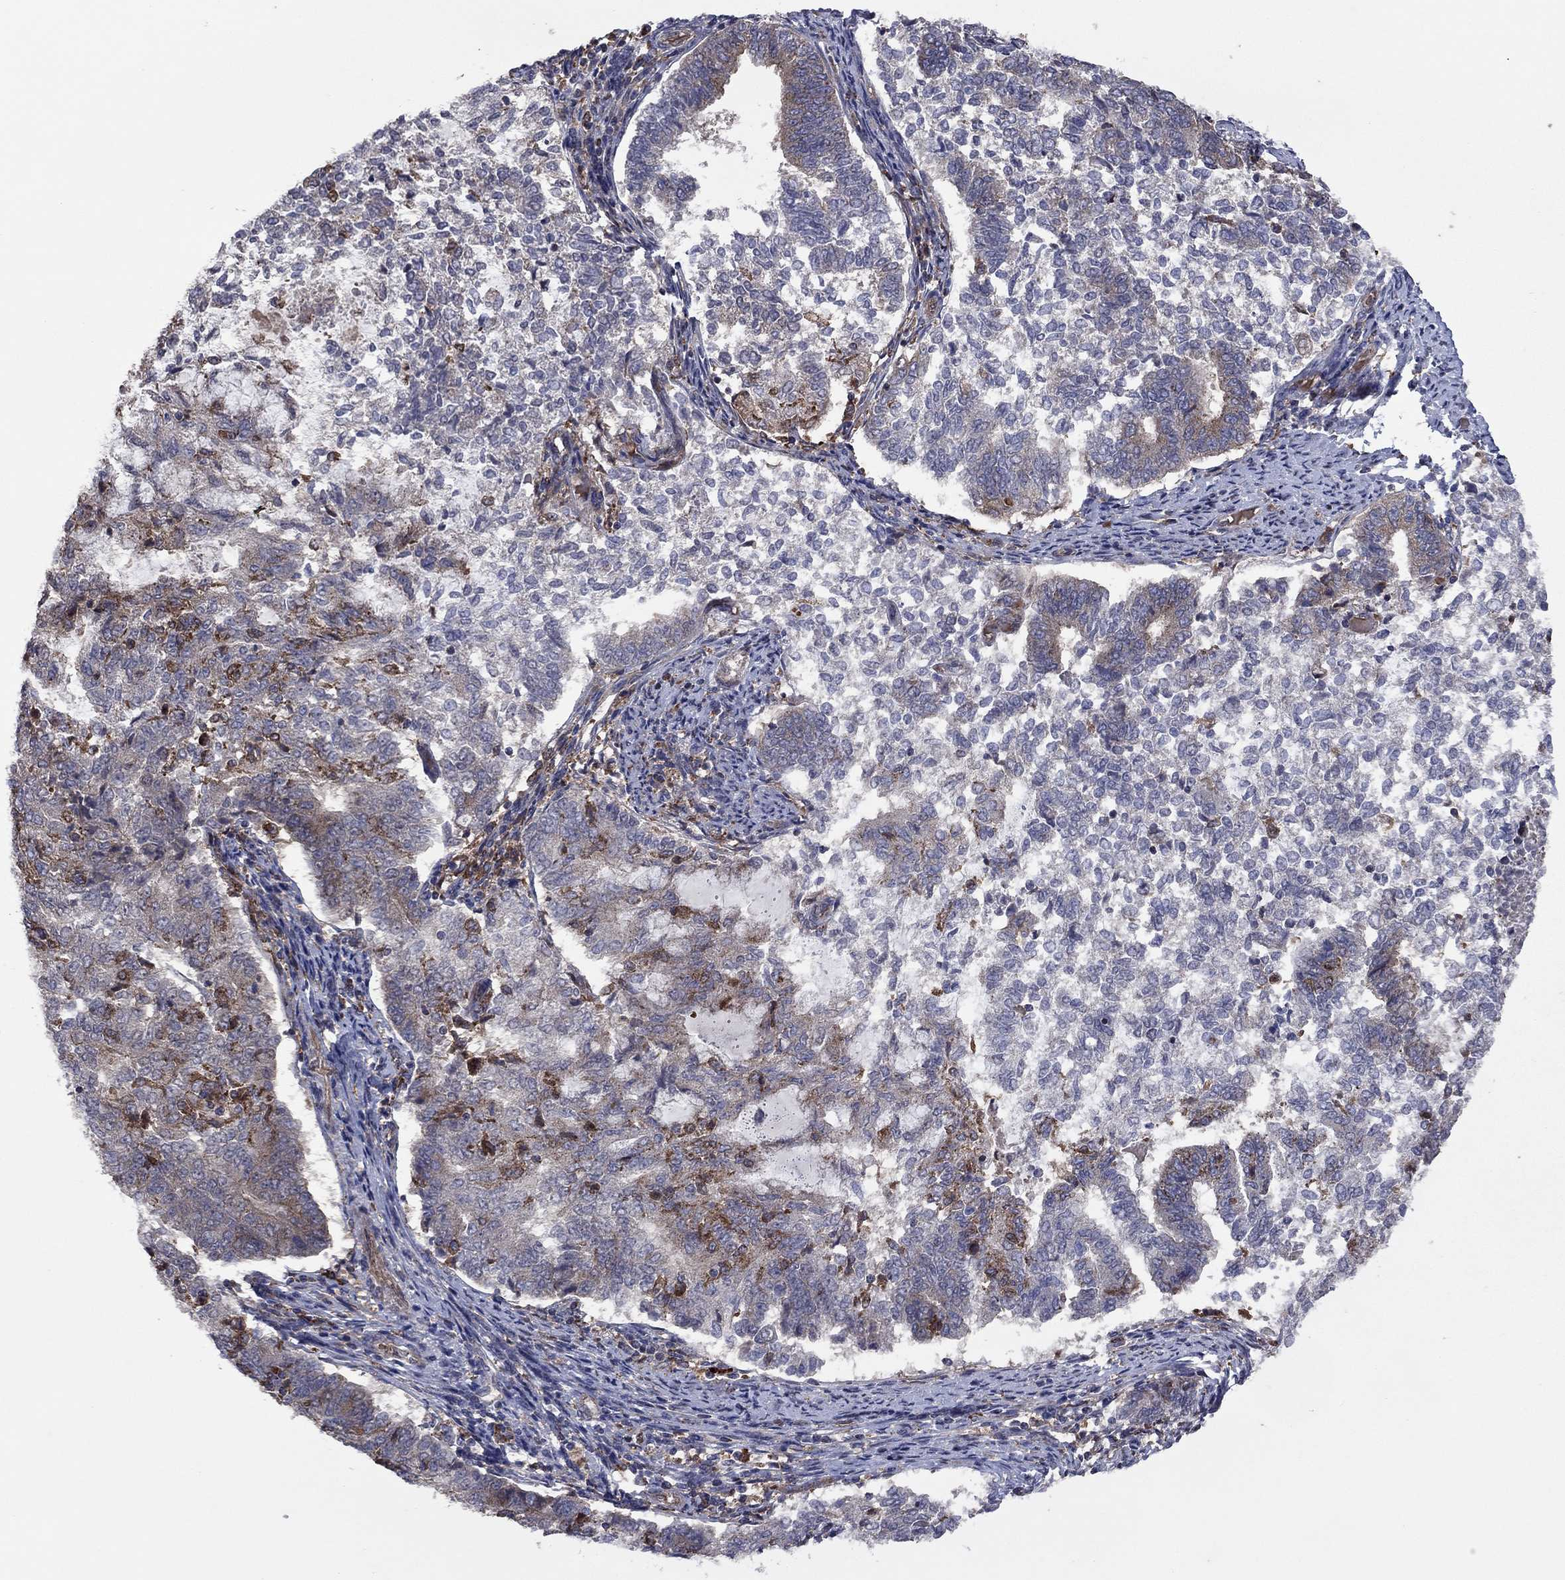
{"staining": {"intensity": "strong", "quantity": "<25%", "location": "cytoplasmic/membranous"}, "tissue": "endometrial cancer", "cell_type": "Tumor cells", "image_type": "cancer", "snomed": [{"axis": "morphology", "description": "Adenocarcinoma, NOS"}, {"axis": "topography", "description": "Endometrium"}], "caption": "Immunohistochemical staining of human endometrial cancer reveals medium levels of strong cytoplasmic/membranous protein positivity in about <25% of tumor cells.", "gene": "MEA1", "patient": {"sex": "female", "age": 65}}